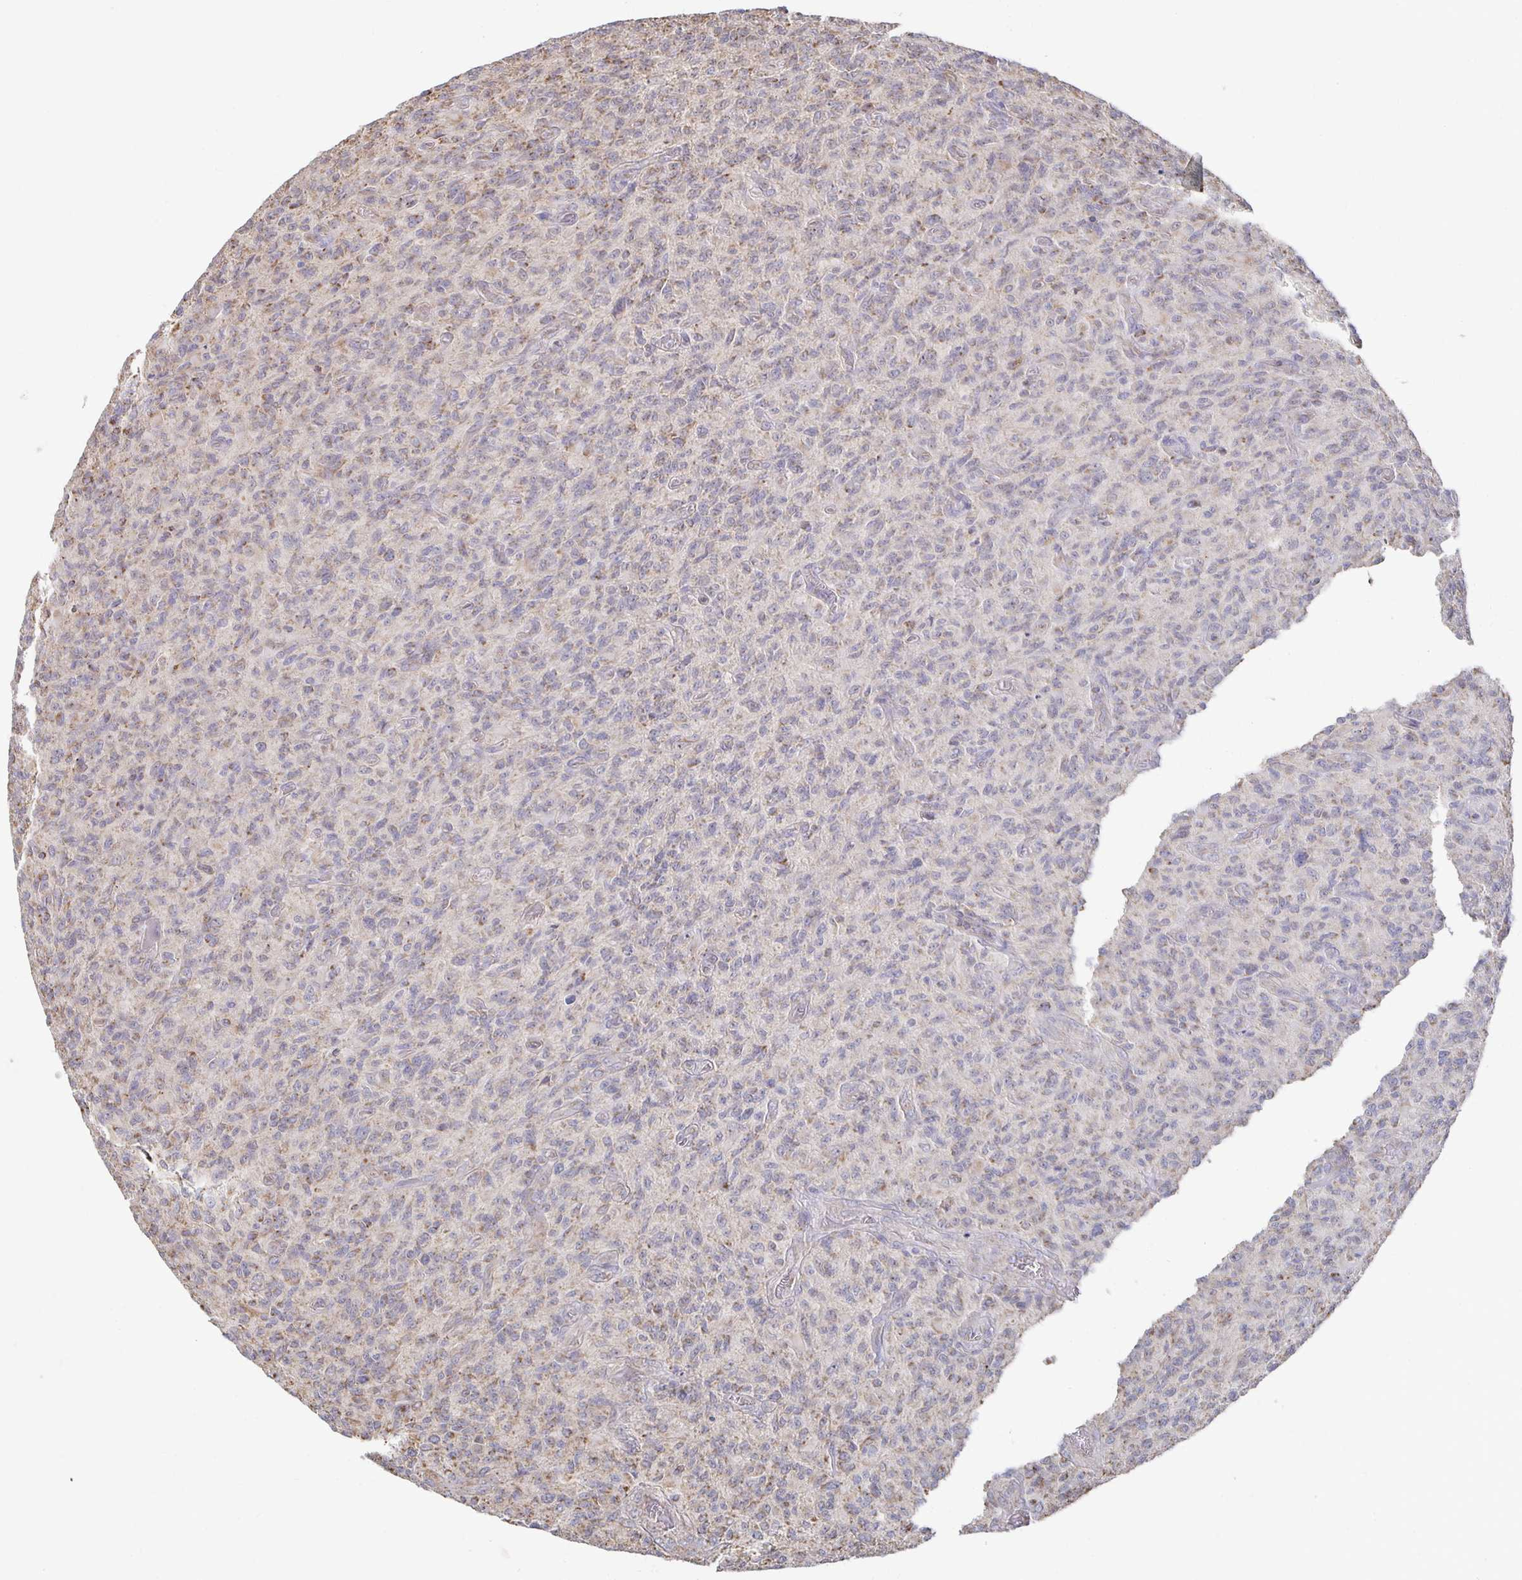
{"staining": {"intensity": "negative", "quantity": "none", "location": "none"}, "tissue": "glioma", "cell_type": "Tumor cells", "image_type": "cancer", "snomed": [{"axis": "morphology", "description": "Glioma, malignant, High grade"}, {"axis": "topography", "description": "Brain"}], "caption": "The image displays no staining of tumor cells in glioma.", "gene": "NKX2-8", "patient": {"sex": "male", "age": 61}}